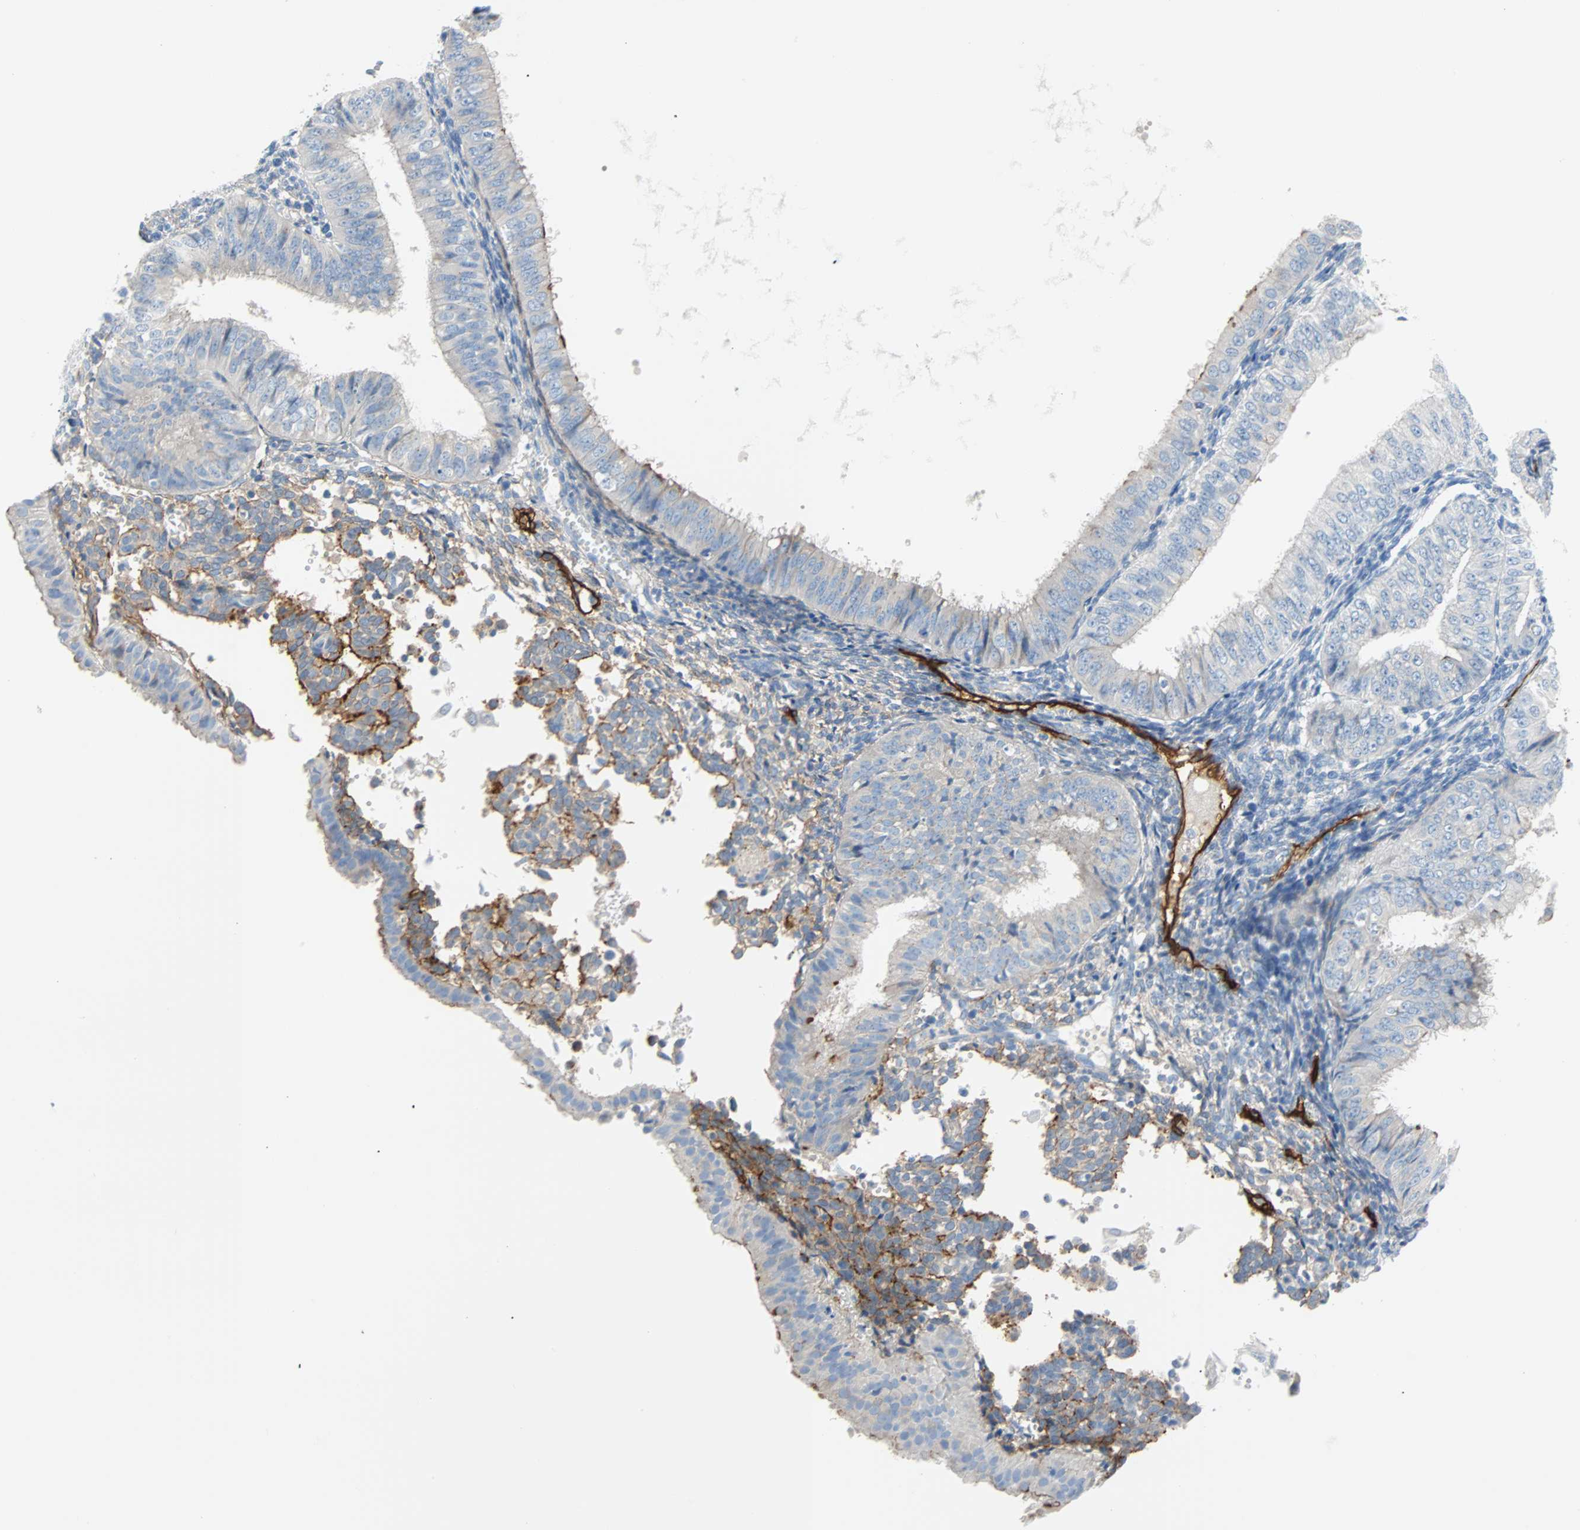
{"staining": {"intensity": "moderate", "quantity": "<25%", "location": "cytoplasmic/membranous"}, "tissue": "endometrial cancer", "cell_type": "Tumor cells", "image_type": "cancer", "snomed": [{"axis": "morphology", "description": "Normal tissue, NOS"}, {"axis": "morphology", "description": "Adenocarcinoma, NOS"}, {"axis": "topography", "description": "Endometrium"}], "caption": "This photomicrograph demonstrates immunohistochemistry (IHC) staining of endometrial cancer (adenocarcinoma), with low moderate cytoplasmic/membranous staining in about <25% of tumor cells.", "gene": "PDPN", "patient": {"sex": "female", "age": 53}}